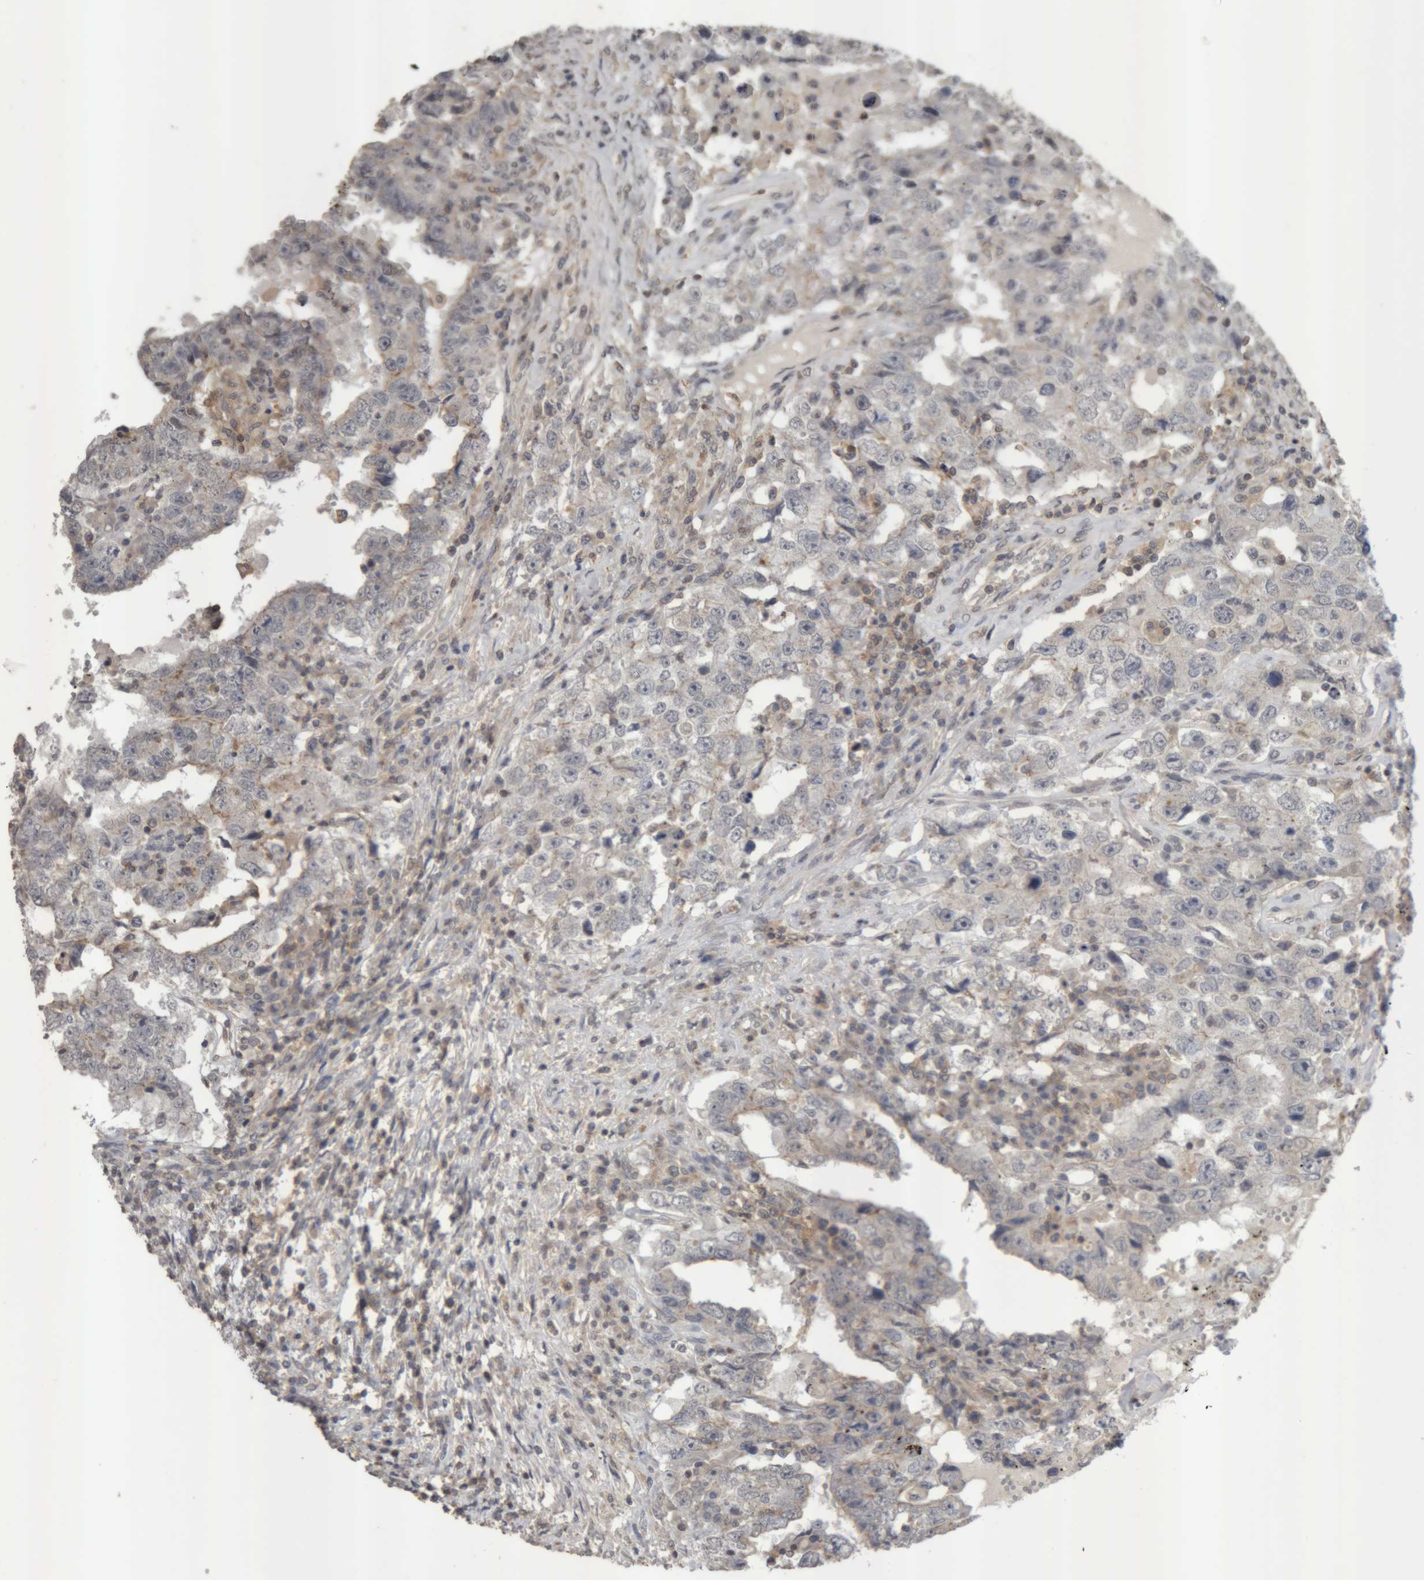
{"staining": {"intensity": "negative", "quantity": "none", "location": "none"}, "tissue": "testis cancer", "cell_type": "Tumor cells", "image_type": "cancer", "snomed": [{"axis": "morphology", "description": "Carcinoma, Embryonal, NOS"}, {"axis": "topography", "description": "Testis"}], "caption": "Tumor cells are negative for protein expression in human testis cancer (embryonal carcinoma).", "gene": "NFATC2", "patient": {"sex": "male", "age": 26}}